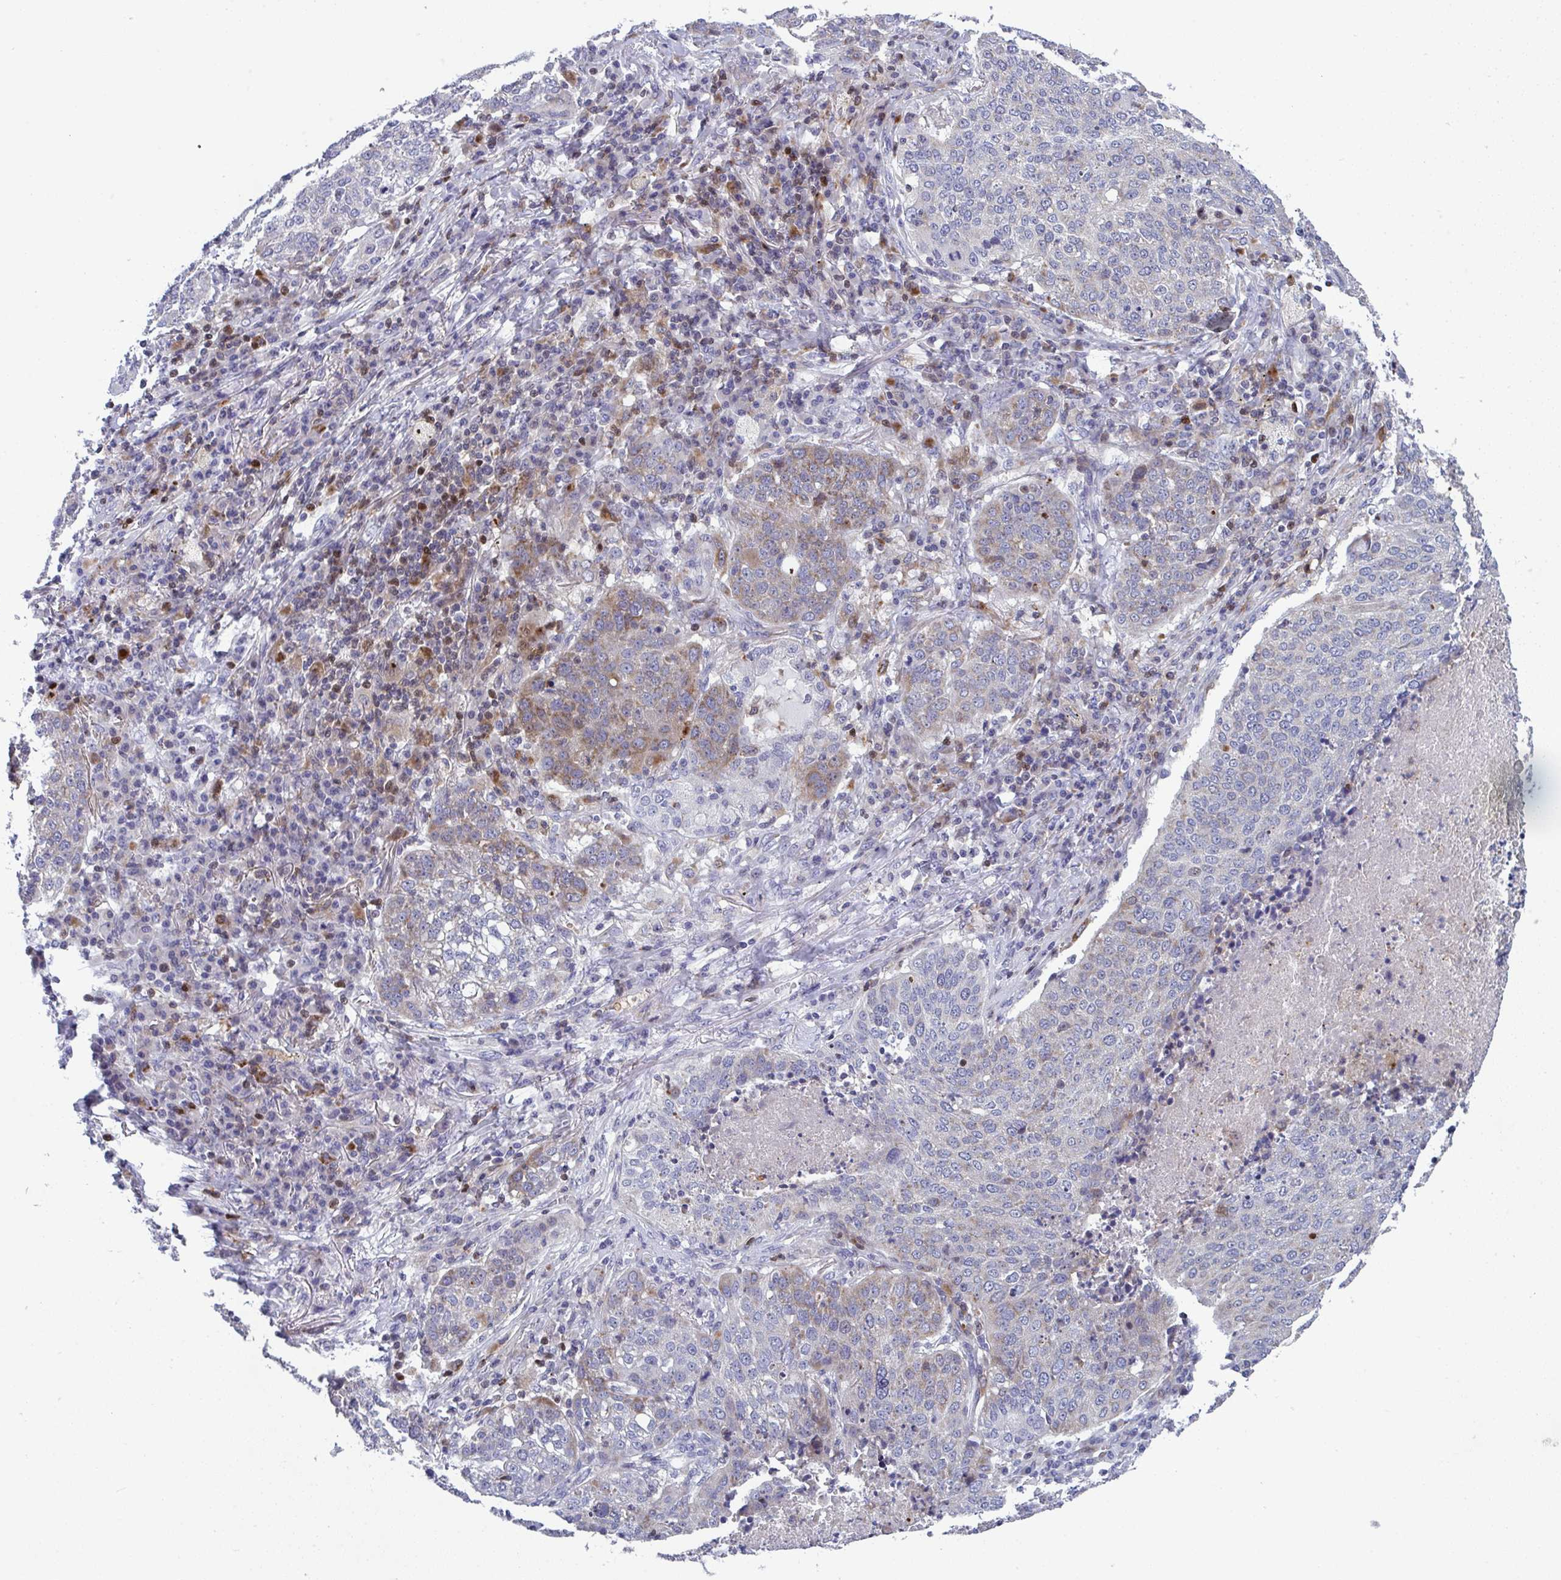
{"staining": {"intensity": "weak", "quantity": "25%-75%", "location": "cytoplasmic/membranous"}, "tissue": "lung cancer", "cell_type": "Tumor cells", "image_type": "cancer", "snomed": [{"axis": "morphology", "description": "Squamous cell carcinoma, NOS"}, {"axis": "topography", "description": "Lung"}], "caption": "Lung cancer was stained to show a protein in brown. There is low levels of weak cytoplasmic/membranous staining in approximately 25%-75% of tumor cells. (Brightfield microscopy of DAB IHC at high magnification).", "gene": "AOC2", "patient": {"sex": "male", "age": 63}}